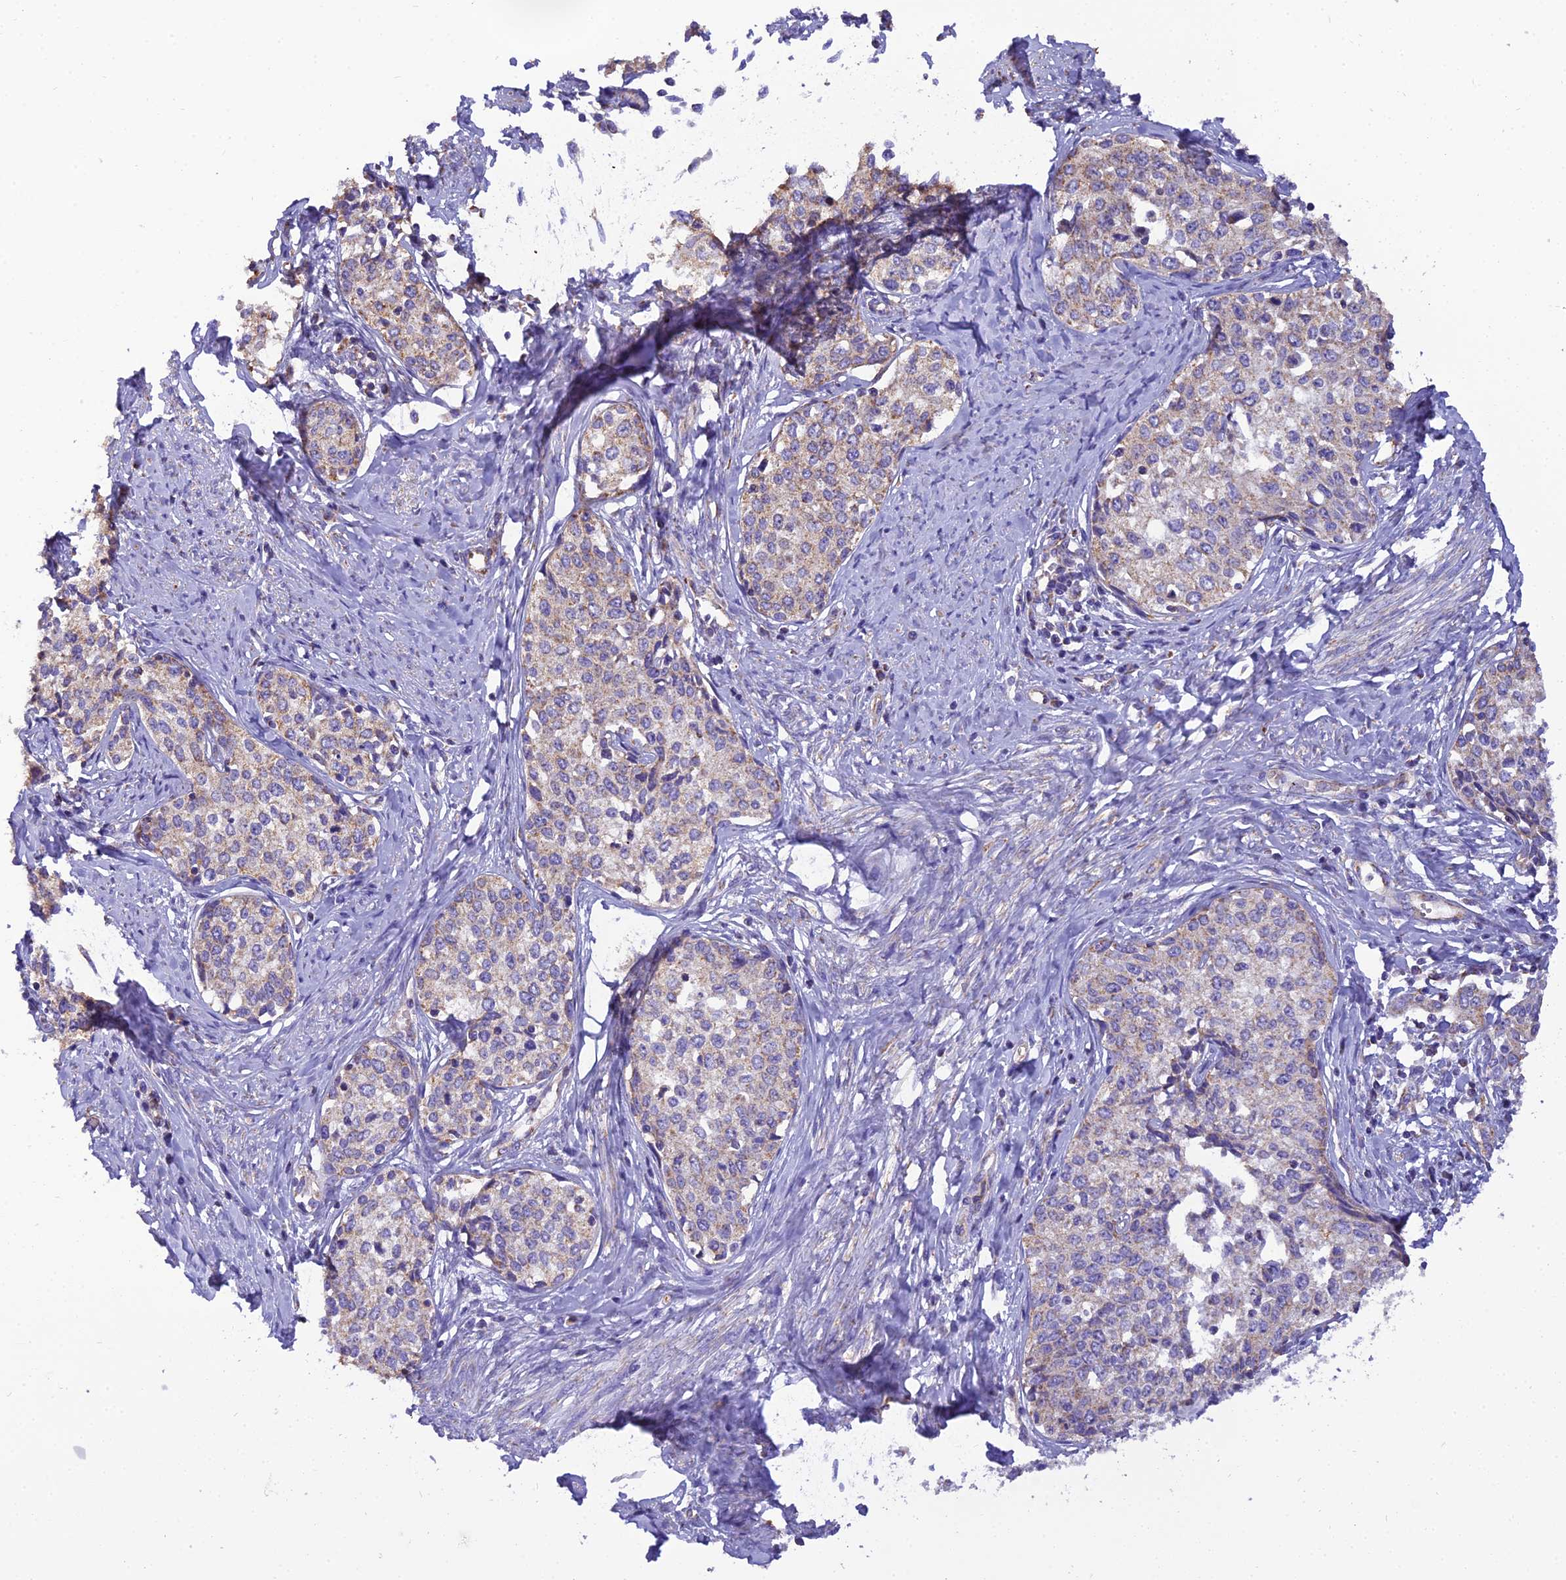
{"staining": {"intensity": "moderate", "quantity": "<25%", "location": "cytoplasmic/membranous"}, "tissue": "cervical cancer", "cell_type": "Tumor cells", "image_type": "cancer", "snomed": [{"axis": "morphology", "description": "Squamous cell carcinoma, NOS"}, {"axis": "morphology", "description": "Adenocarcinoma, NOS"}, {"axis": "topography", "description": "Cervix"}], "caption": "A brown stain labels moderate cytoplasmic/membranous staining of a protein in cervical cancer tumor cells.", "gene": "GPD1", "patient": {"sex": "female", "age": 52}}